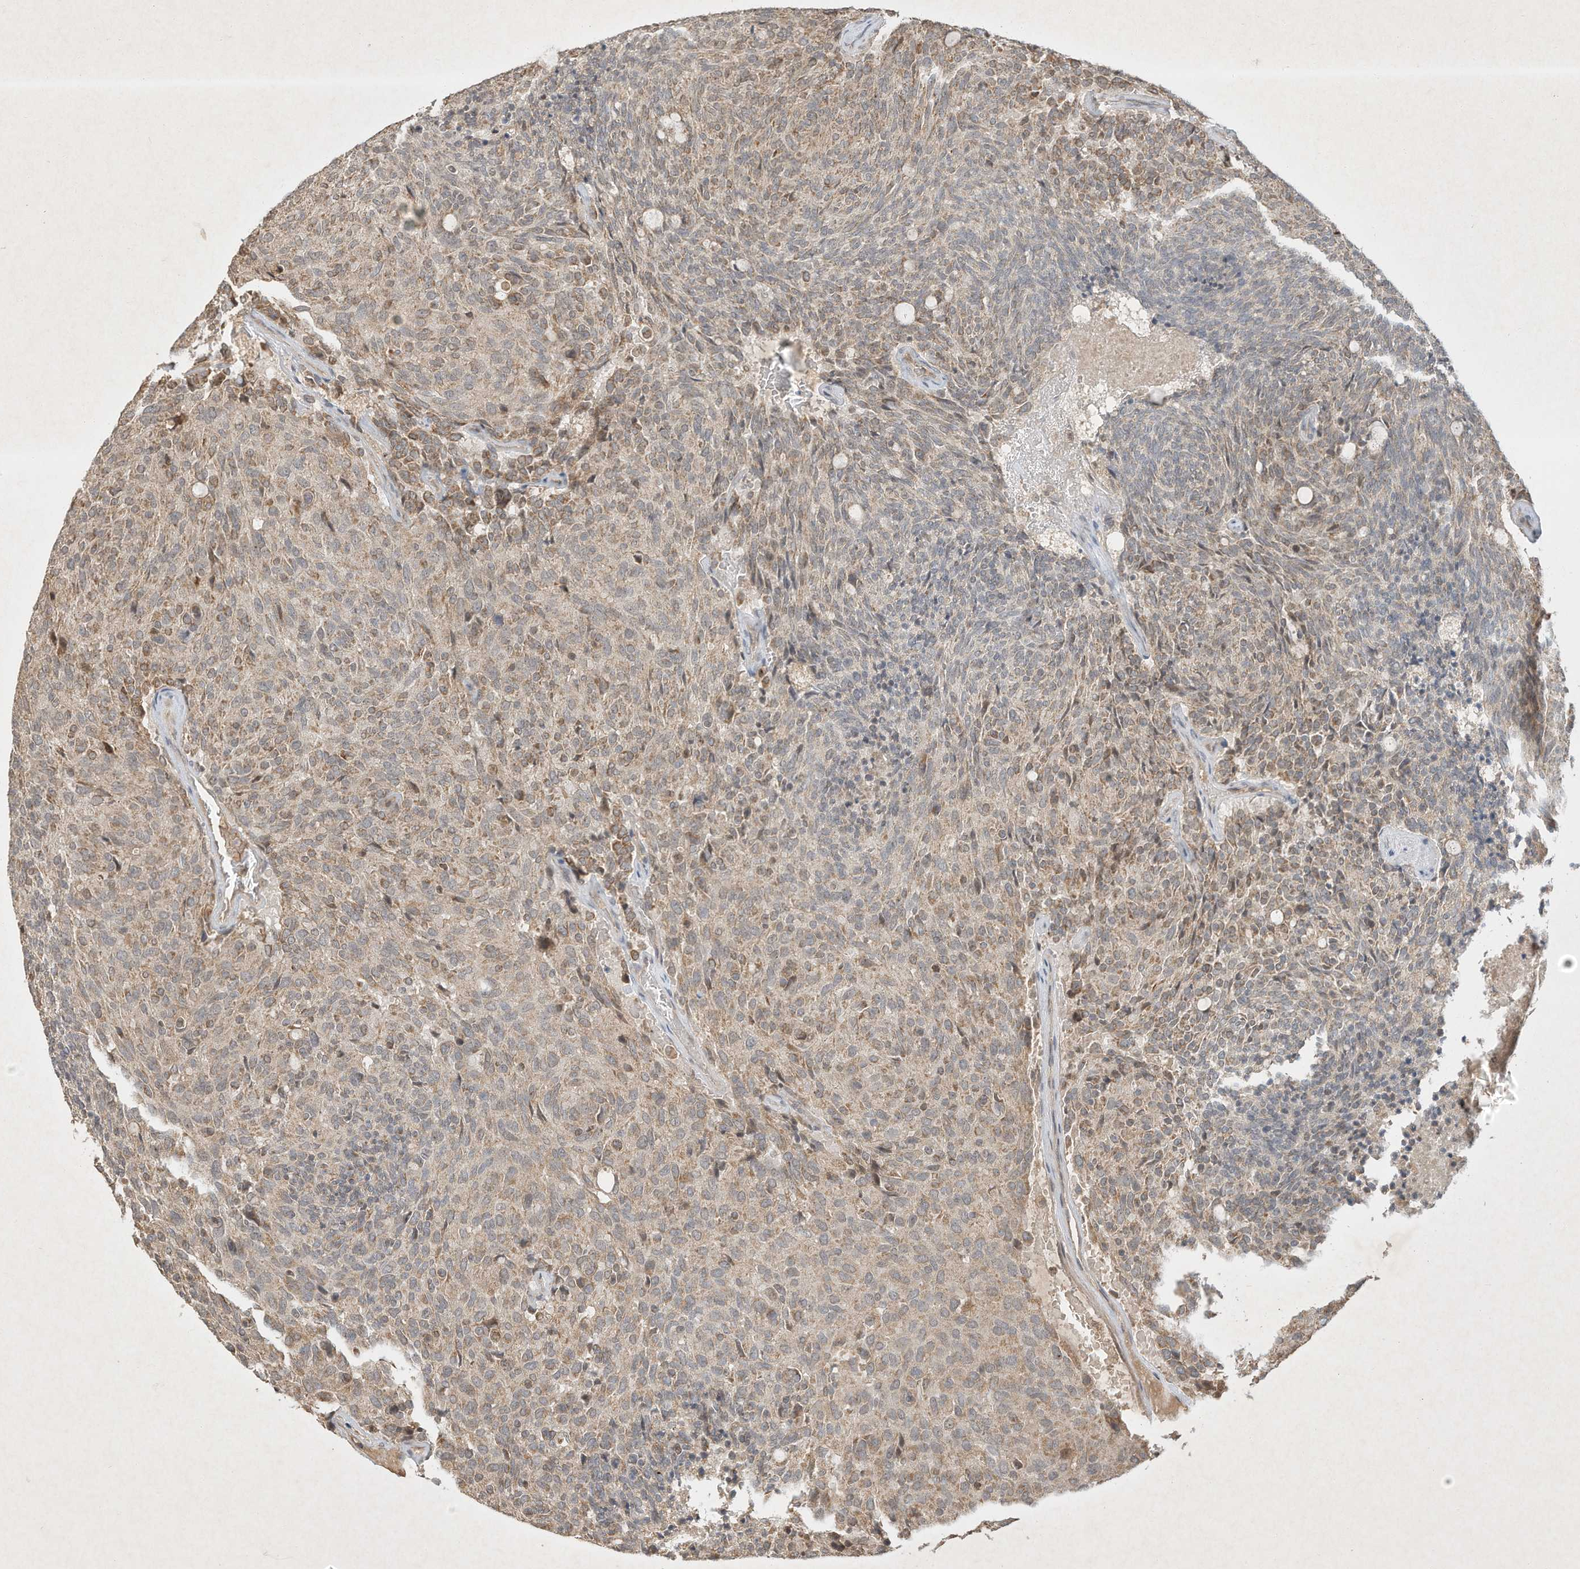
{"staining": {"intensity": "weak", "quantity": ">75%", "location": "cytoplasmic/membranous"}, "tissue": "carcinoid", "cell_type": "Tumor cells", "image_type": "cancer", "snomed": [{"axis": "morphology", "description": "Carcinoid, malignant, NOS"}, {"axis": "topography", "description": "Pancreas"}], "caption": "Carcinoid was stained to show a protein in brown. There is low levels of weak cytoplasmic/membranous positivity in approximately >75% of tumor cells.", "gene": "BTRC", "patient": {"sex": "female", "age": 54}}